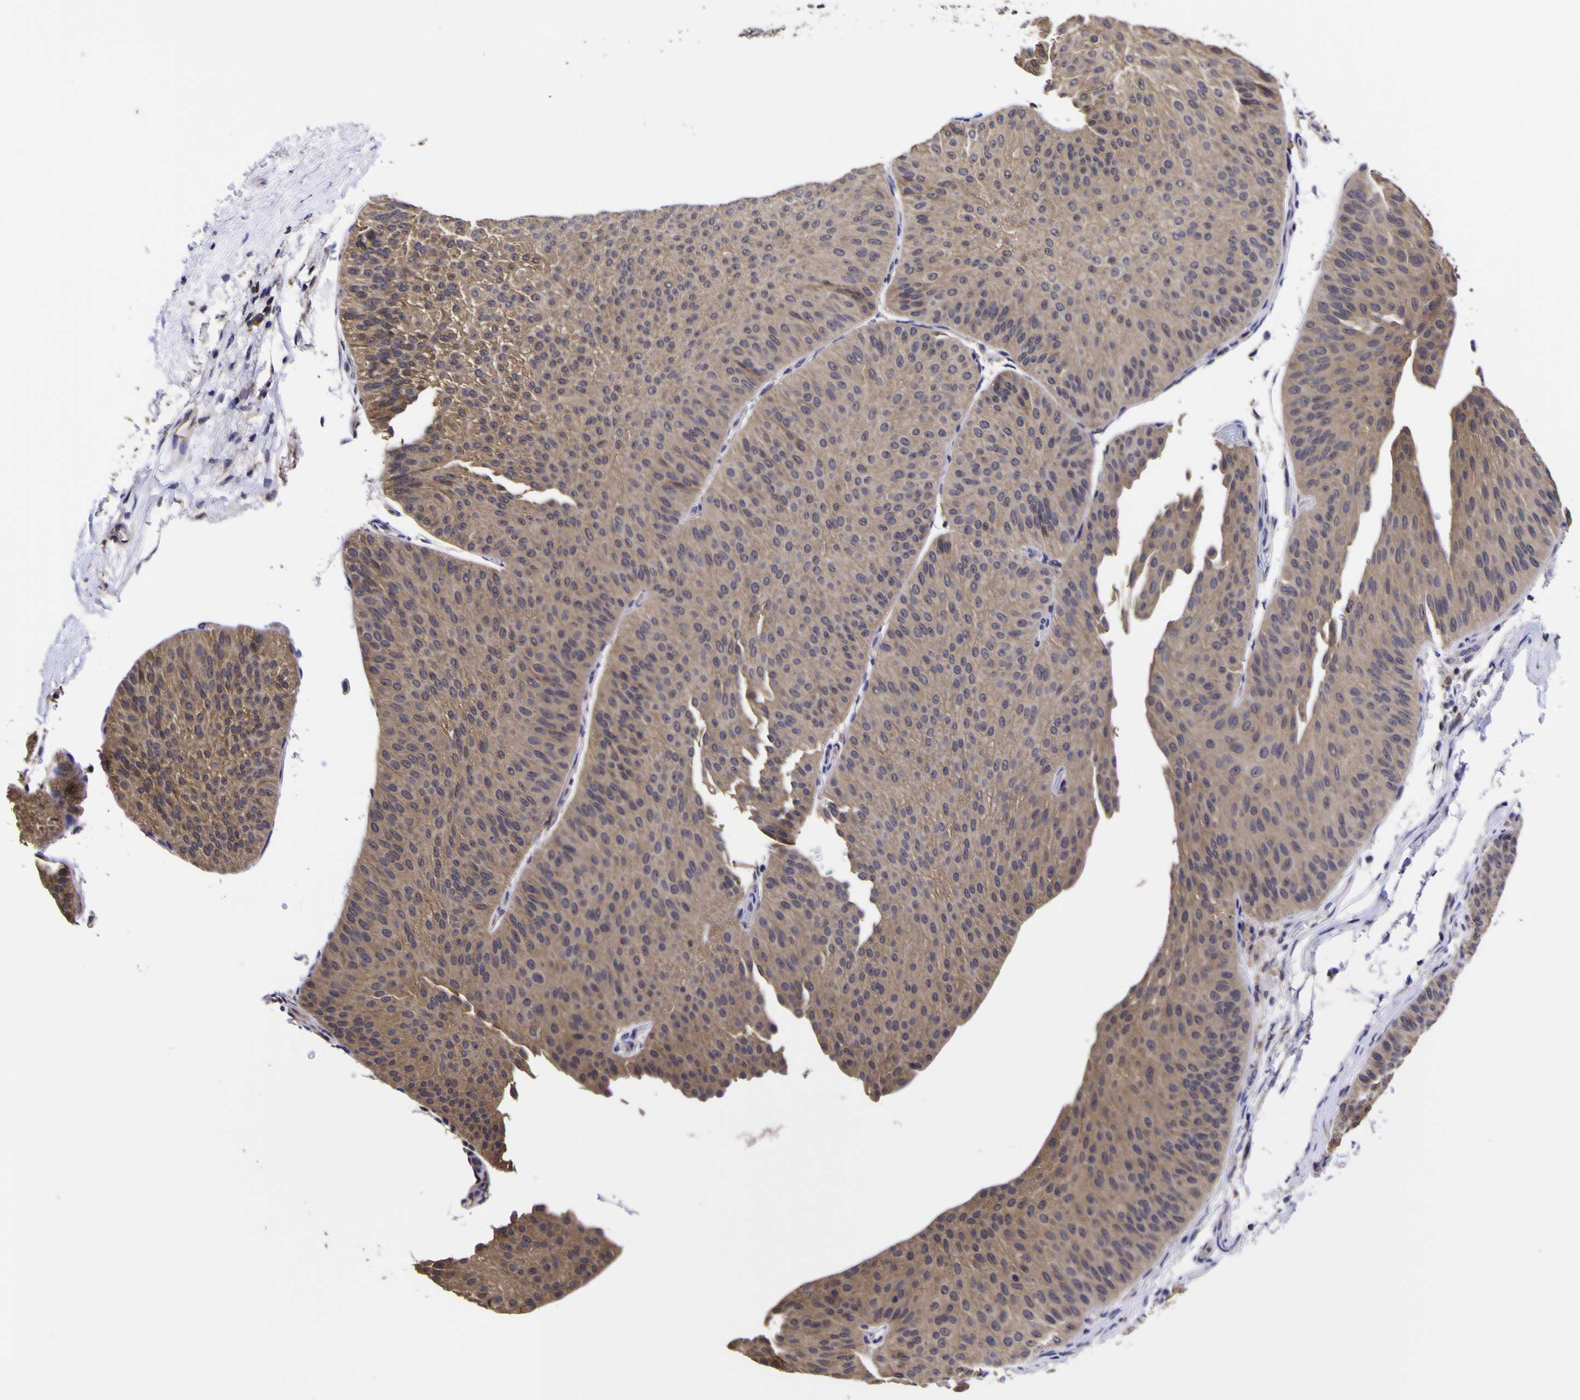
{"staining": {"intensity": "moderate", "quantity": ">75%", "location": "cytoplasmic/membranous"}, "tissue": "urothelial cancer", "cell_type": "Tumor cells", "image_type": "cancer", "snomed": [{"axis": "morphology", "description": "Urothelial carcinoma, Low grade"}, {"axis": "topography", "description": "Urinary bladder"}], "caption": "Immunohistochemical staining of human urothelial carcinoma (low-grade) exhibits medium levels of moderate cytoplasmic/membranous protein staining in about >75% of tumor cells.", "gene": "MAPK14", "patient": {"sex": "female", "age": 60}}